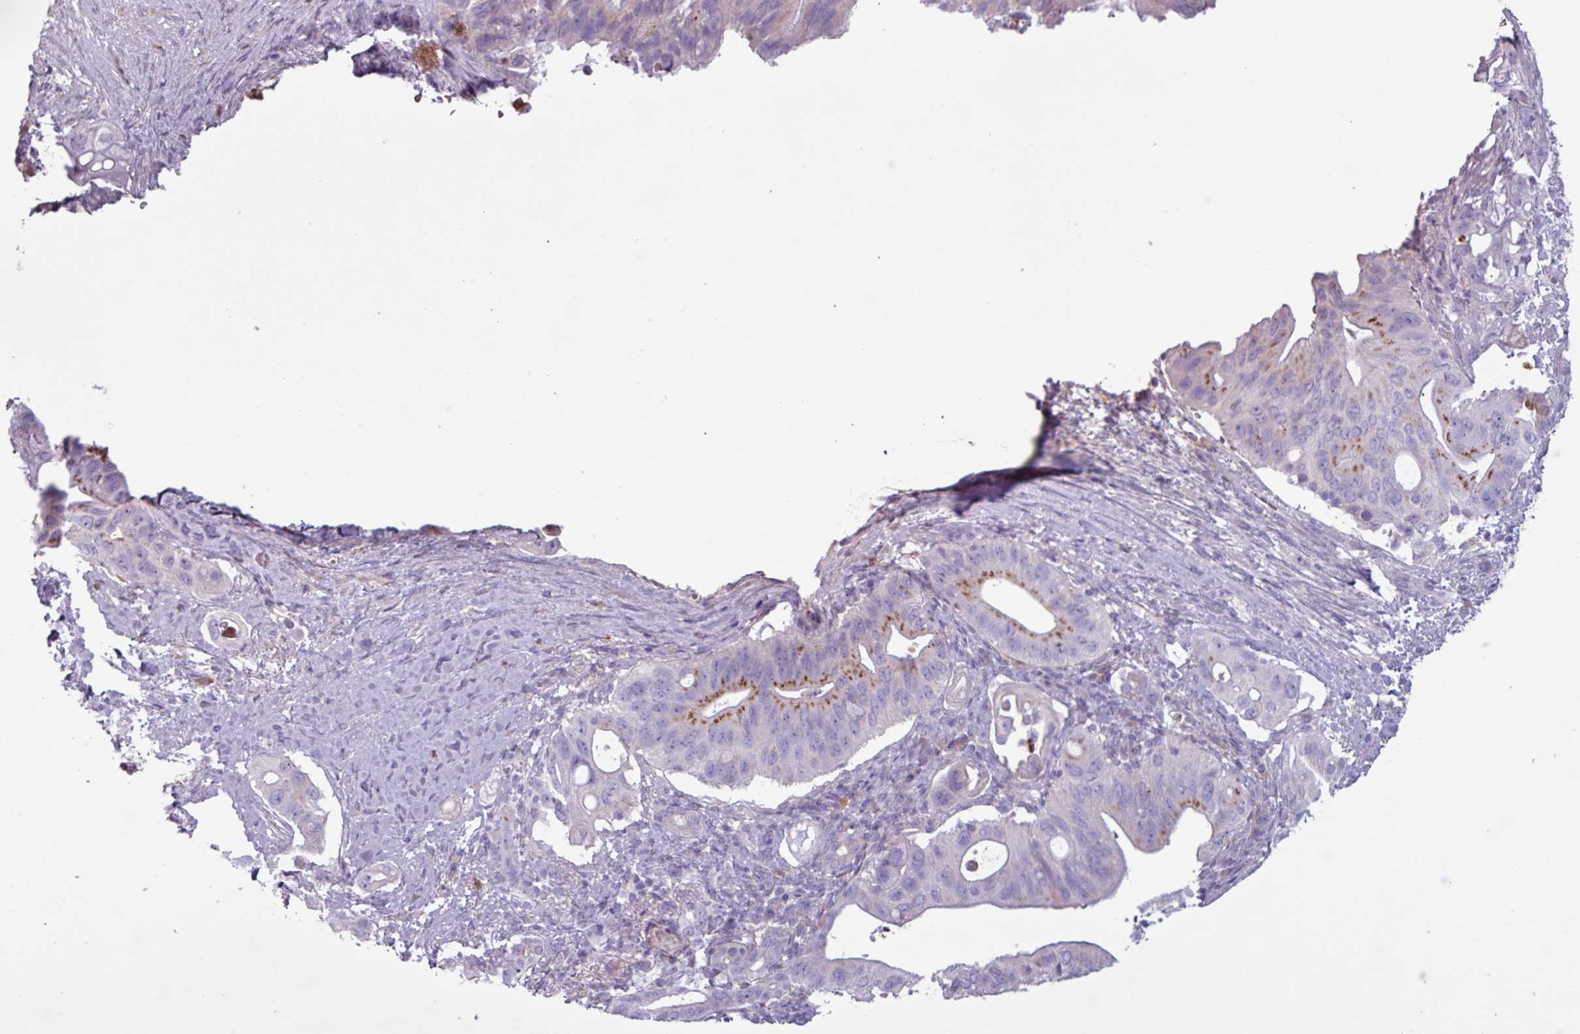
{"staining": {"intensity": "moderate", "quantity": "<25%", "location": "cytoplasmic/membranous"}, "tissue": "pancreatic cancer", "cell_type": "Tumor cells", "image_type": "cancer", "snomed": [{"axis": "morphology", "description": "Adenocarcinoma, NOS"}, {"axis": "topography", "description": "Pancreas"}], "caption": "A photomicrograph of pancreatic cancer stained for a protein displays moderate cytoplasmic/membranous brown staining in tumor cells.", "gene": "C4B", "patient": {"sex": "female", "age": 72}}